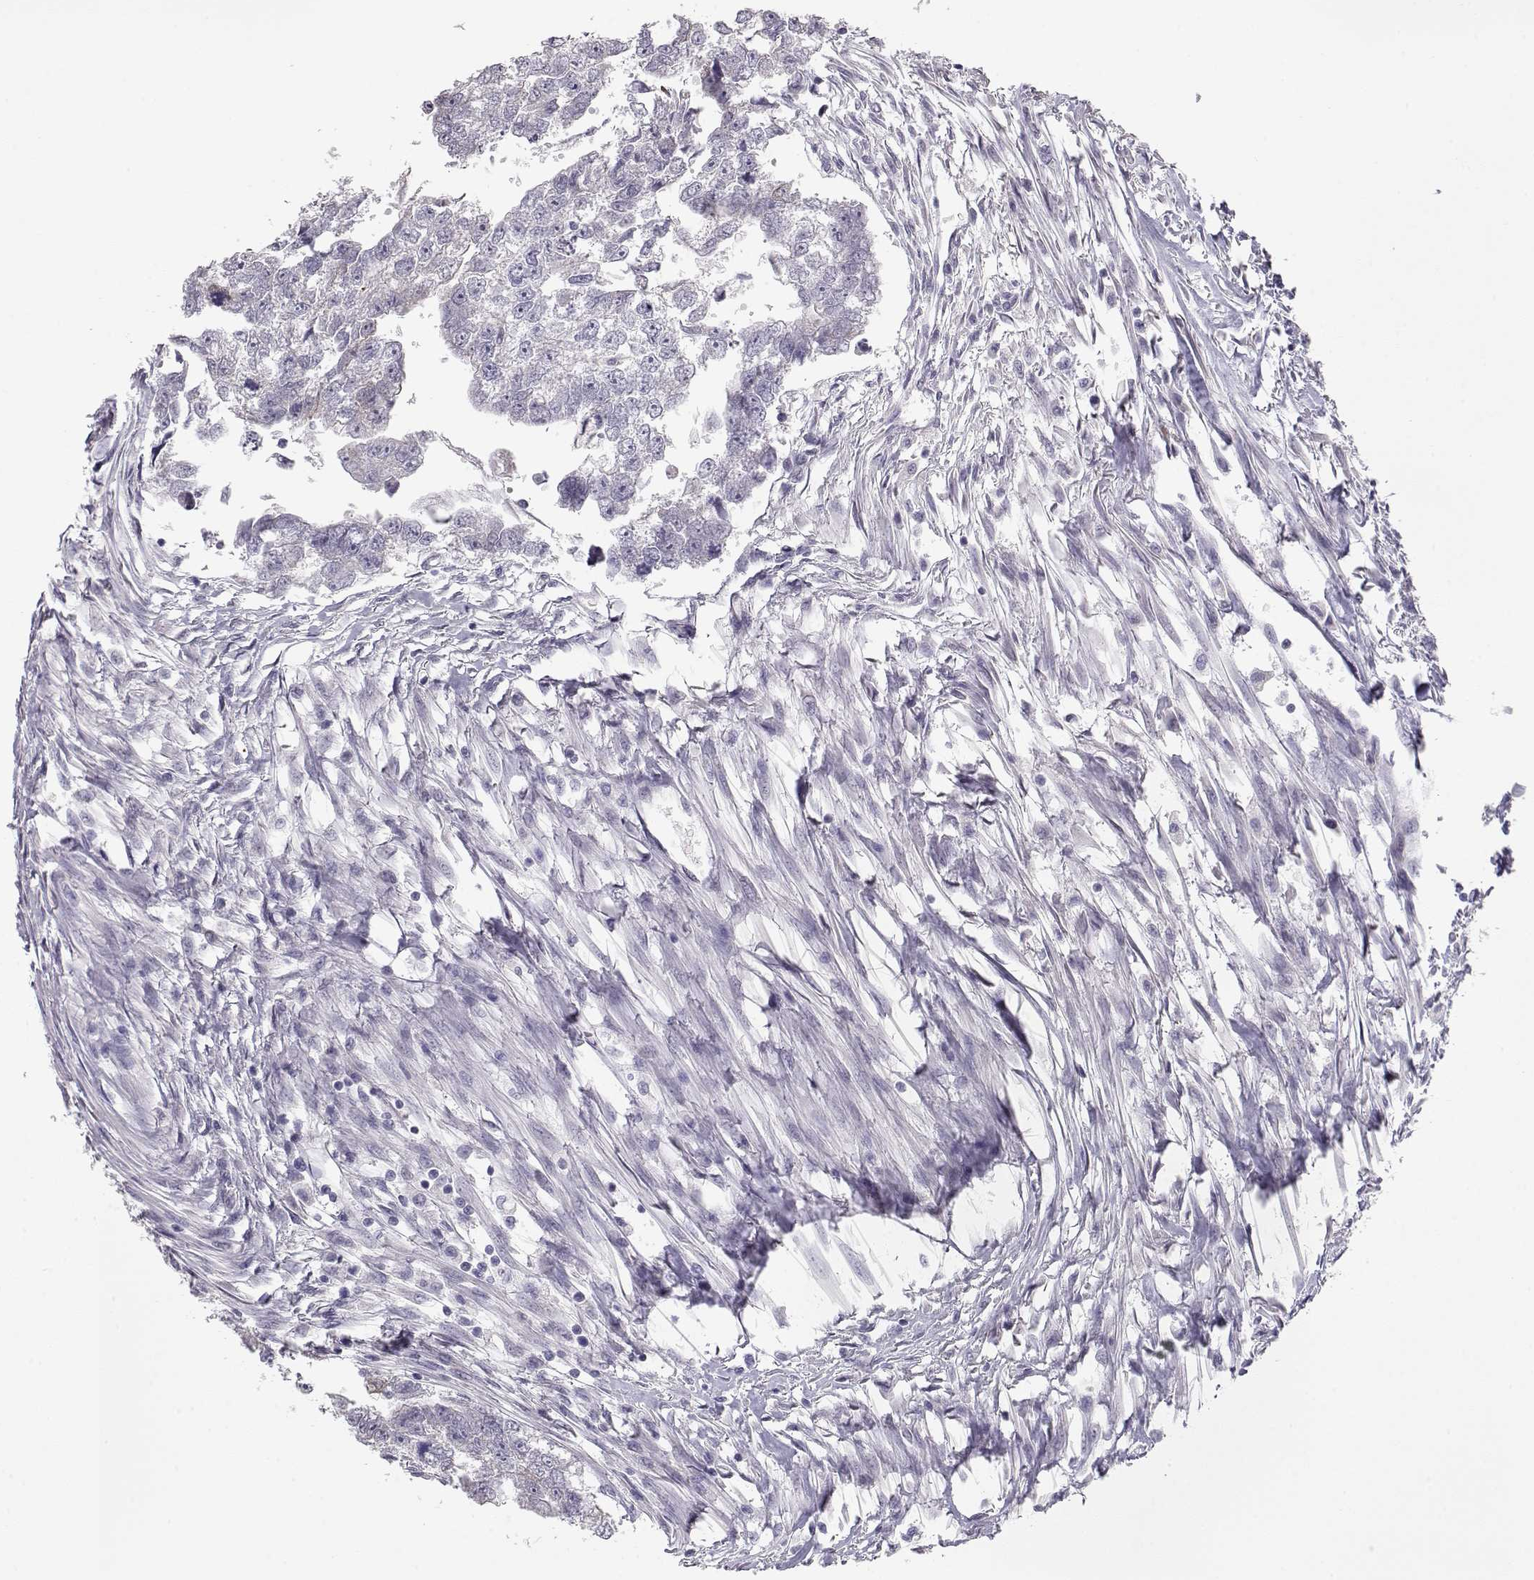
{"staining": {"intensity": "negative", "quantity": "none", "location": "none"}, "tissue": "testis cancer", "cell_type": "Tumor cells", "image_type": "cancer", "snomed": [{"axis": "morphology", "description": "Carcinoma, Embryonal, NOS"}, {"axis": "morphology", "description": "Teratoma, malignant, NOS"}, {"axis": "topography", "description": "Testis"}], "caption": "This is an immunohistochemistry histopathology image of malignant teratoma (testis). There is no positivity in tumor cells.", "gene": "LAMB3", "patient": {"sex": "male", "age": 44}}